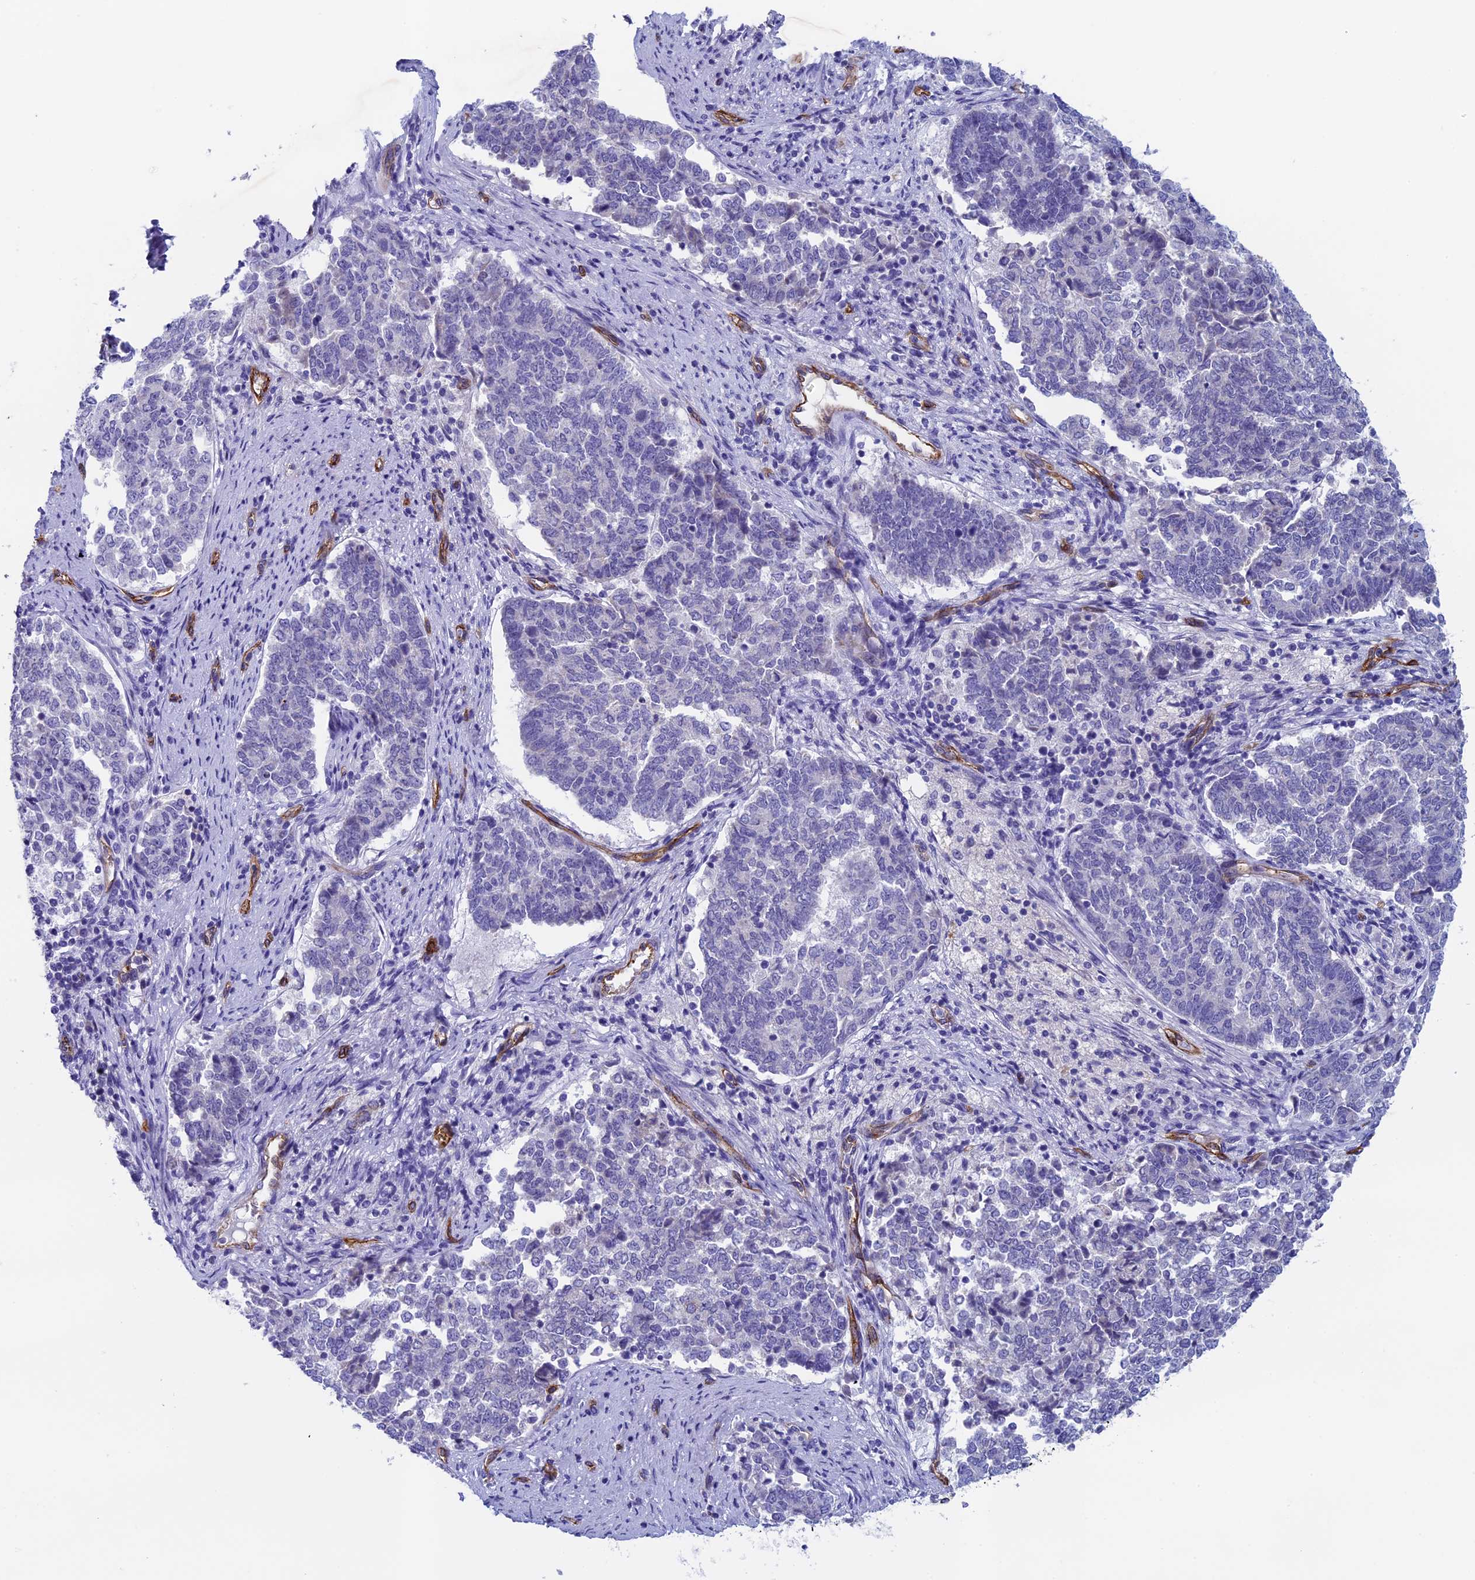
{"staining": {"intensity": "negative", "quantity": "none", "location": "none"}, "tissue": "endometrial cancer", "cell_type": "Tumor cells", "image_type": "cancer", "snomed": [{"axis": "morphology", "description": "Adenocarcinoma, NOS"}, {"axis": "topography", "description": "Endometrium"}], "caption": "Endometrial cancer was stained to show a protein in brown. There is no significant expression in tumor cells.", "gene": "INSYN1", "patient": {"sex": "female", "age": 80}}